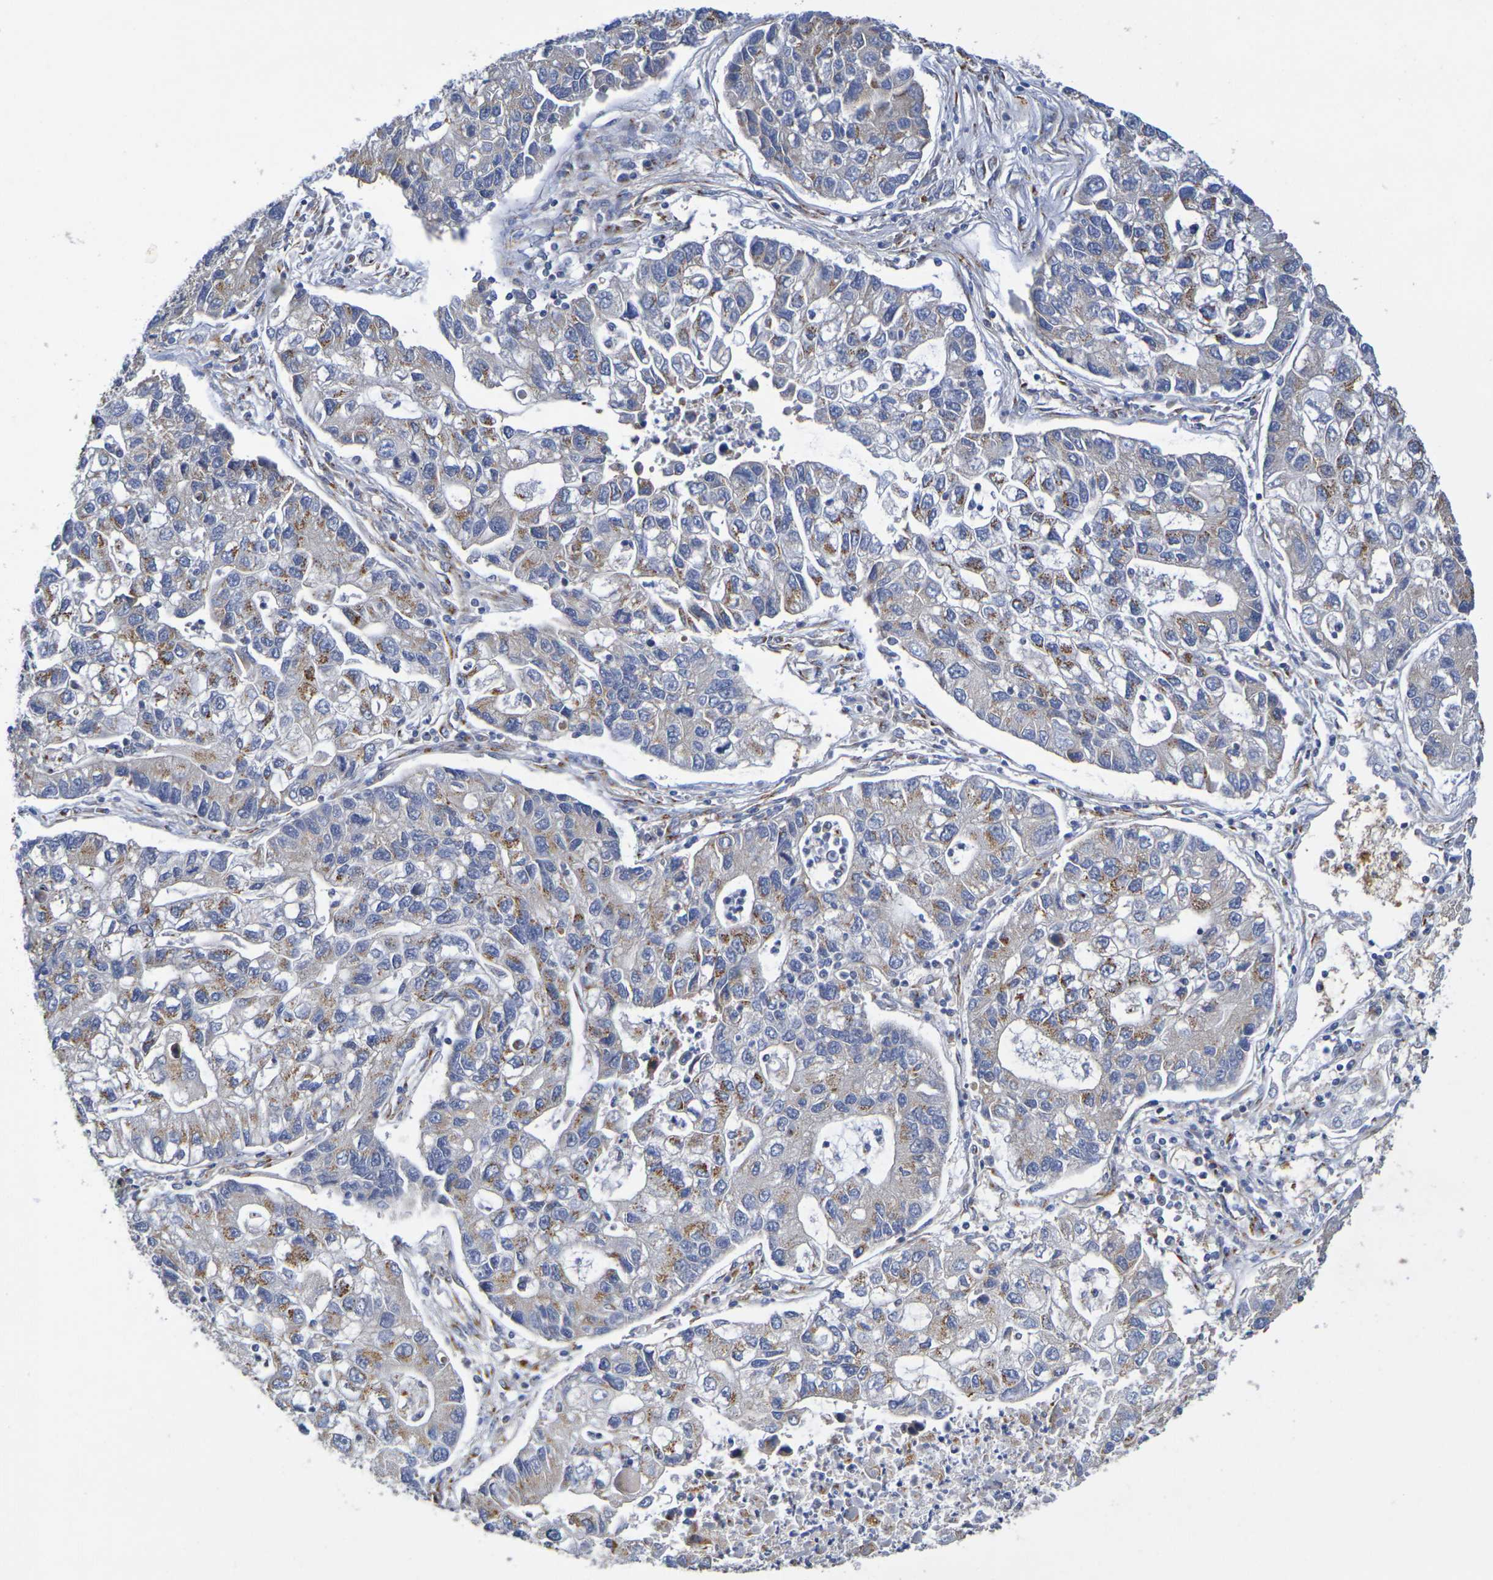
{"staining": {"intensity": "moderate", "quantity": "25%-75%", "location": "cytoplasmic/membranous"}, "tissue": "lung cancer", "cell_type": "Tumor cells", "image_type": "cancer", "snomed": [{"axis": "morphology", "description": "Adenocarcinoma, NOS"}, {"axis": "topography", "description": "Lung"}], "caption": "A micrograph showing moderate cytoplasmic/membranous positivity in about 25%-75% of tumor cells in lung adenocarcinoma, as visualized by brown immunohistochemical staining.", "gene": "DCP2", "patient": {"sex": "female", "age": 51}}